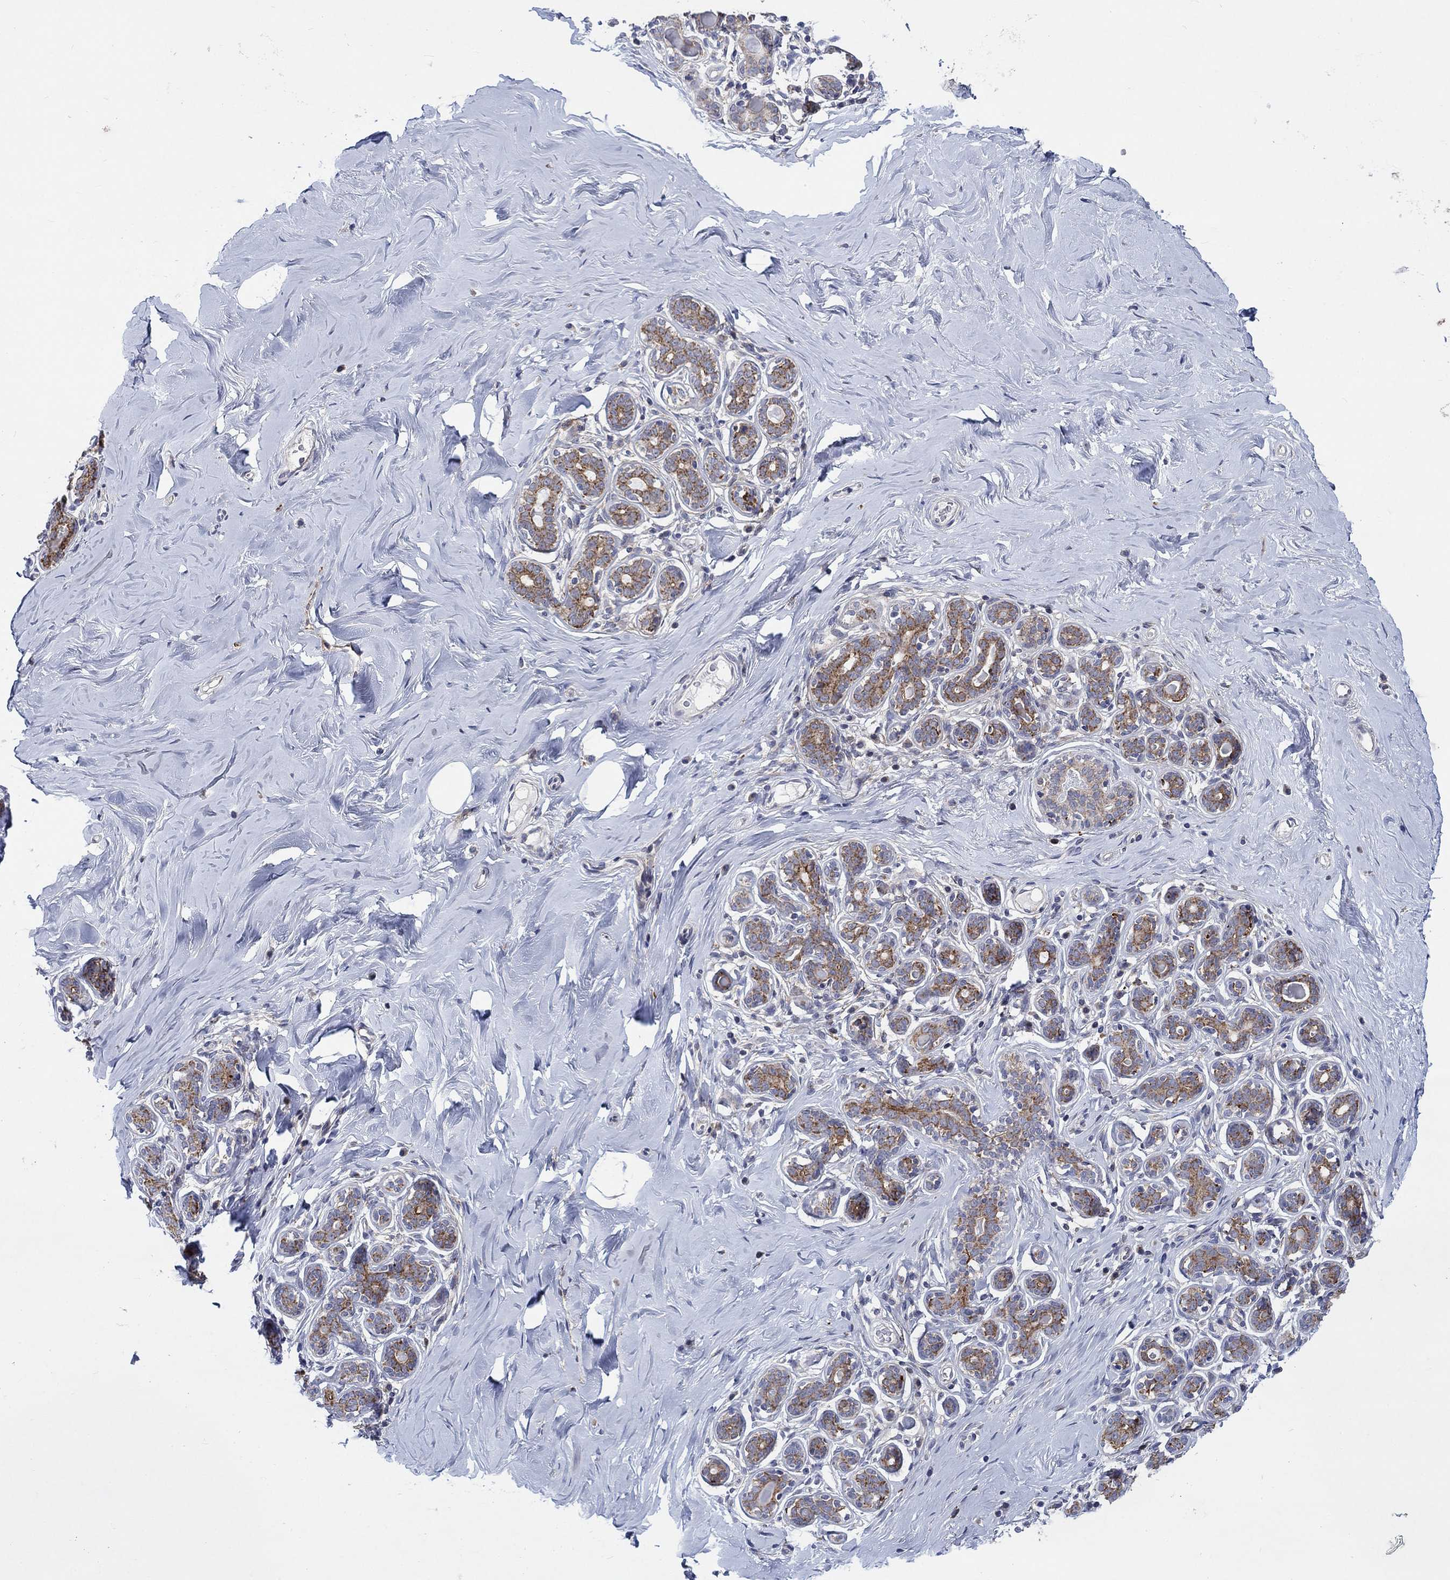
{"staining": {"intensity": "strong", "quantity": "25%-75%", "location": "cytoplasmic/membranous"}, "tissue": "breast", "cell_type": "Glandular cells", "image_type": "normal", "snomed": [{"axis": "morphology", "description": "Normal tissue, NOS"}, {"axis": "topography", "description": "Skin"}, {"axis": "topography", "description": "Breast"}], "caption": "This micrograph displays benign breast stained with immunohistochemistry (IHC) to label a protein in brown. The cytoplasmic/membranous of glandular cells show strong positivity for the protein. Nuclei are counter-stained blue.", "gene": "SLC35F2", "patient": {"sex": "female", "age": 43}}